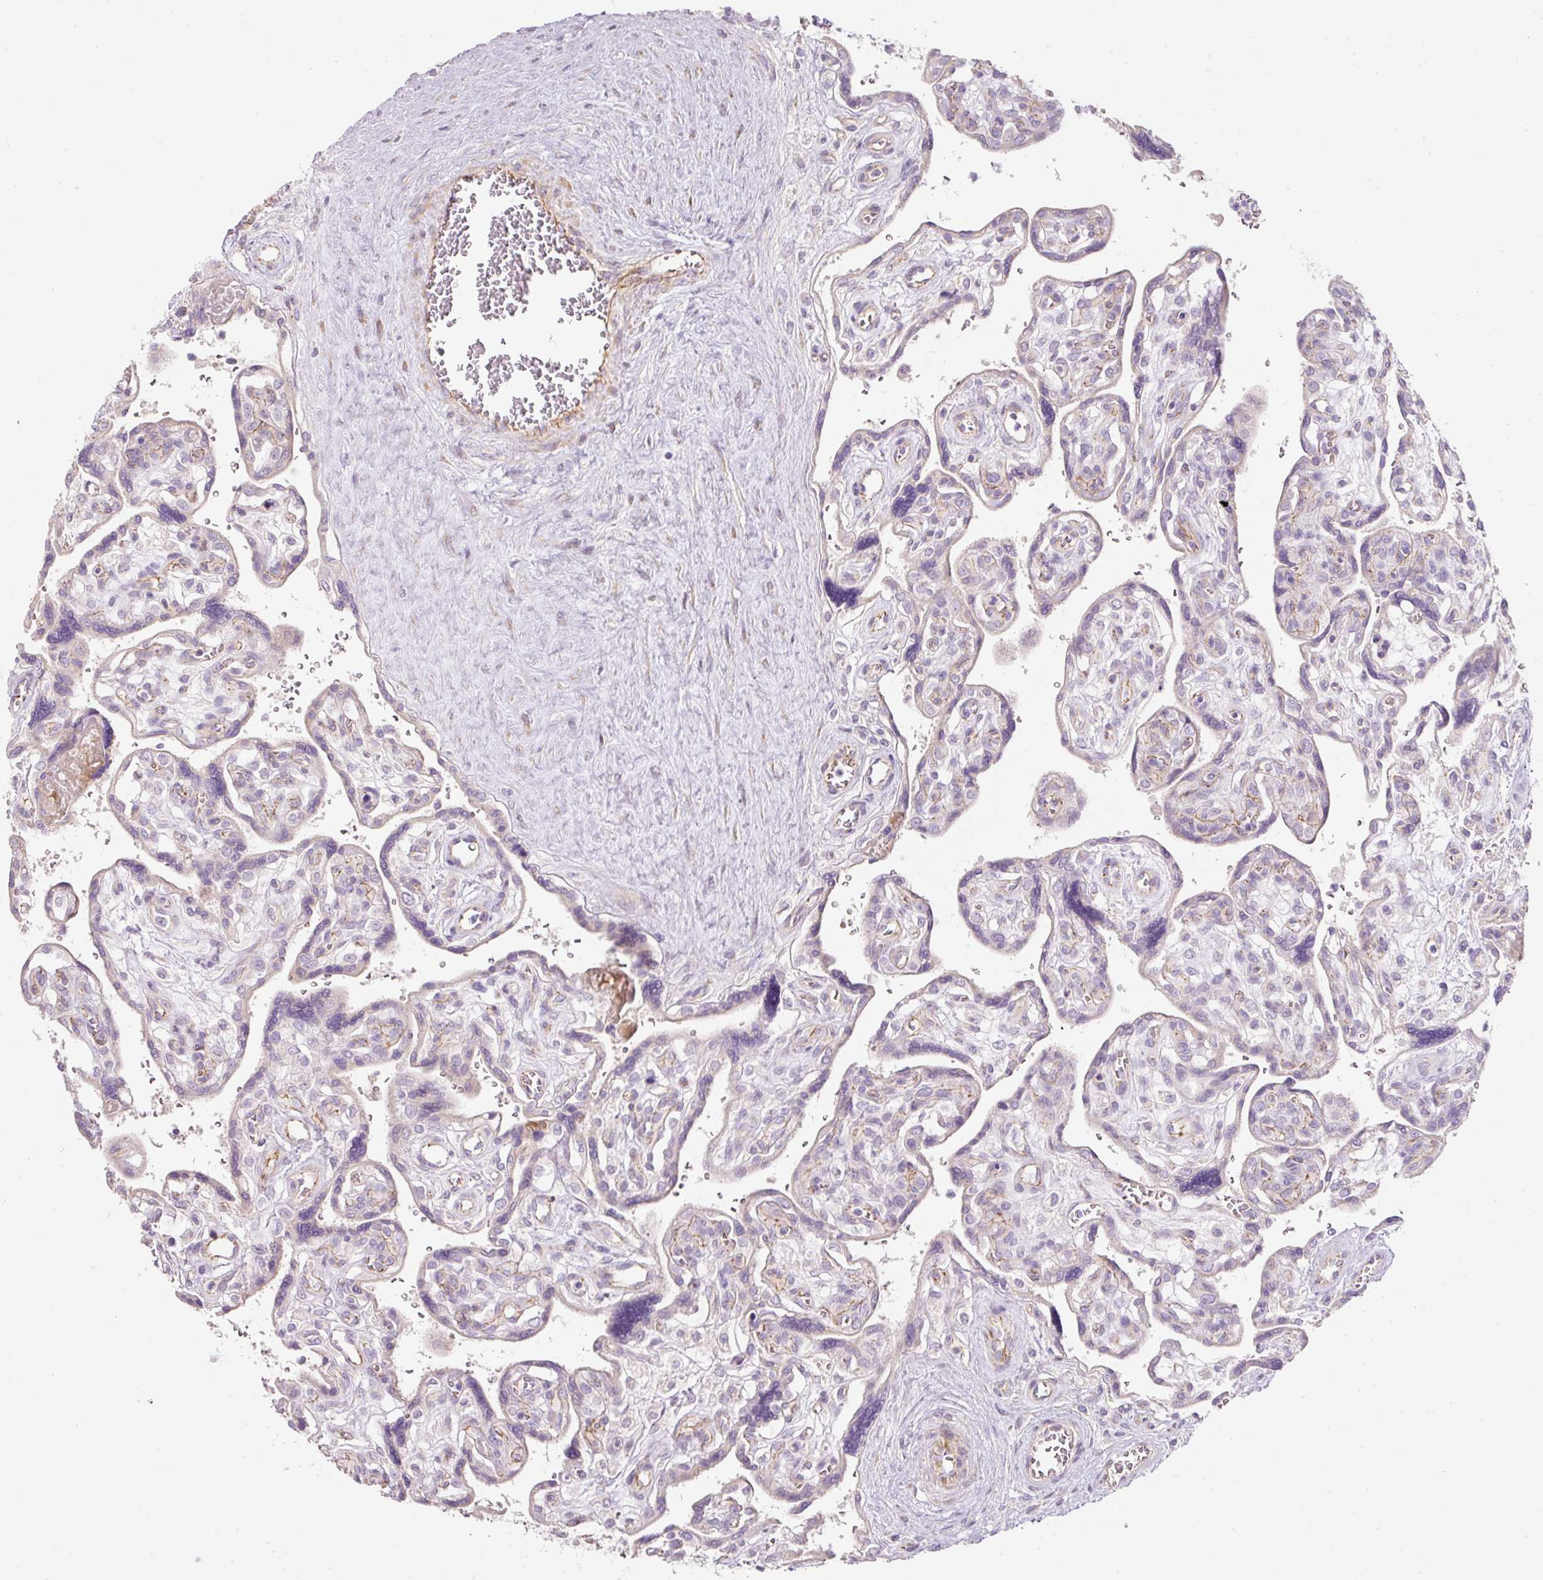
{"staining": {"intensity": "negative", "quantity": "none", "location": "none"}, "tissue": "placenta", "cell_type": "Decidual cells", "image_type": "normal", "snomed": [{"axis": "morphology", "description": "Normal tissue, NOS"}, {"axis": "topography", "description": "Placenta"}], "caption": "The micrograph displays no staining of decidual cells in unremarkable placenta.", "gene": "NBPF11", "patient": {"sex": "female", "age": 39}}